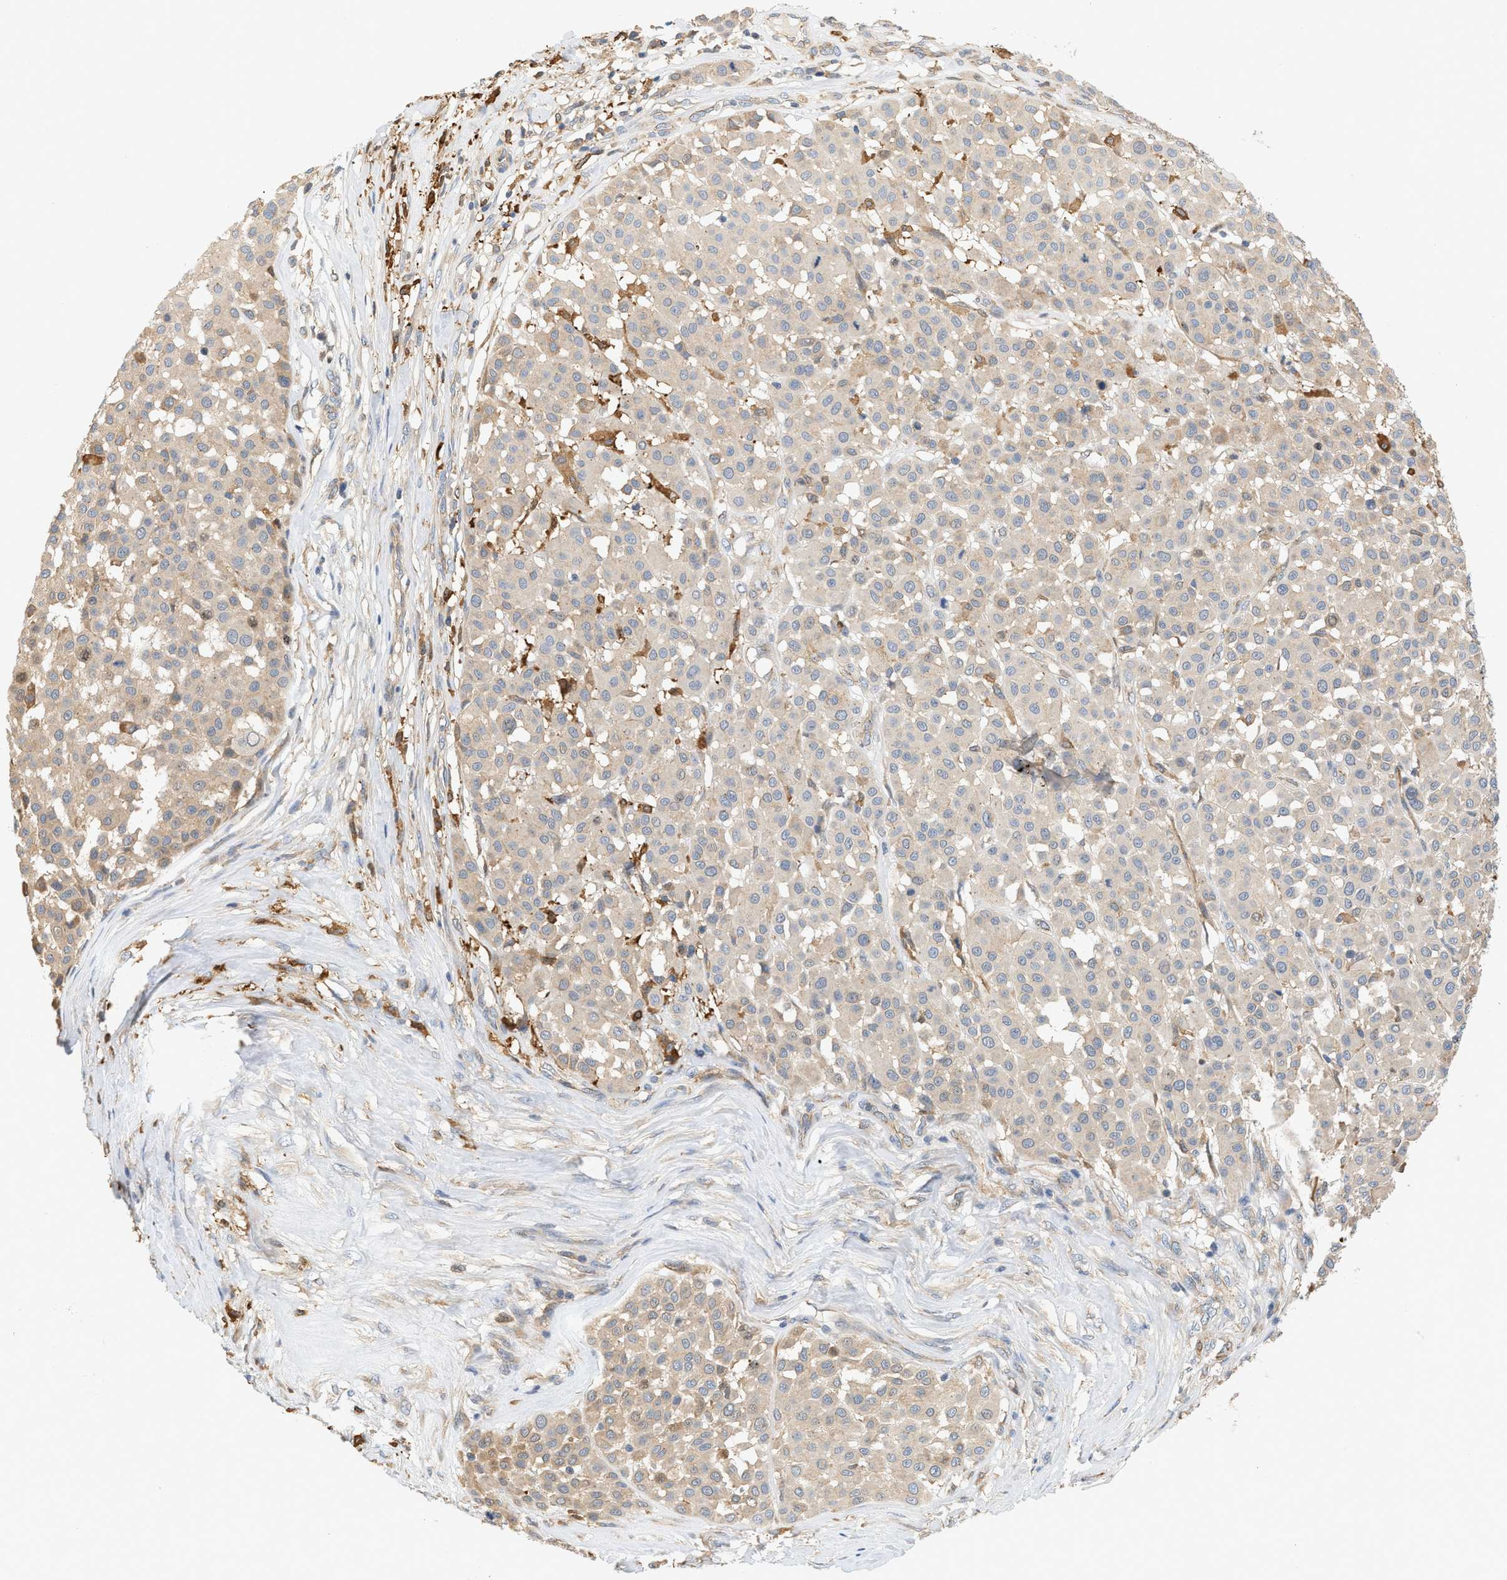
{"staining": {"intensity": "weak", "quantity": "<25%", "location": "cytoplasmic/membranous"}, "tissue": "melanoma", "cell_type": "Tumor cells", "image_type": "cancer", "snomed": [{"axis": "morphology", "description": "Malignant melanoma, Metastatic site"}, {"axis": "topography", "description": "Soft tissue"}], "caption": "Immunohistochemistry (IHC) of malignant melanoma (metastatic site) shows no staining in tumor cells. (Stains: DAB immunohistochemistry (IHC) with hematoxylin counter stain, Microscopy: brightfield microscopy at high magnification).", "gene": "CTXN1", "patient": {"sex": "male", "age": 41}}